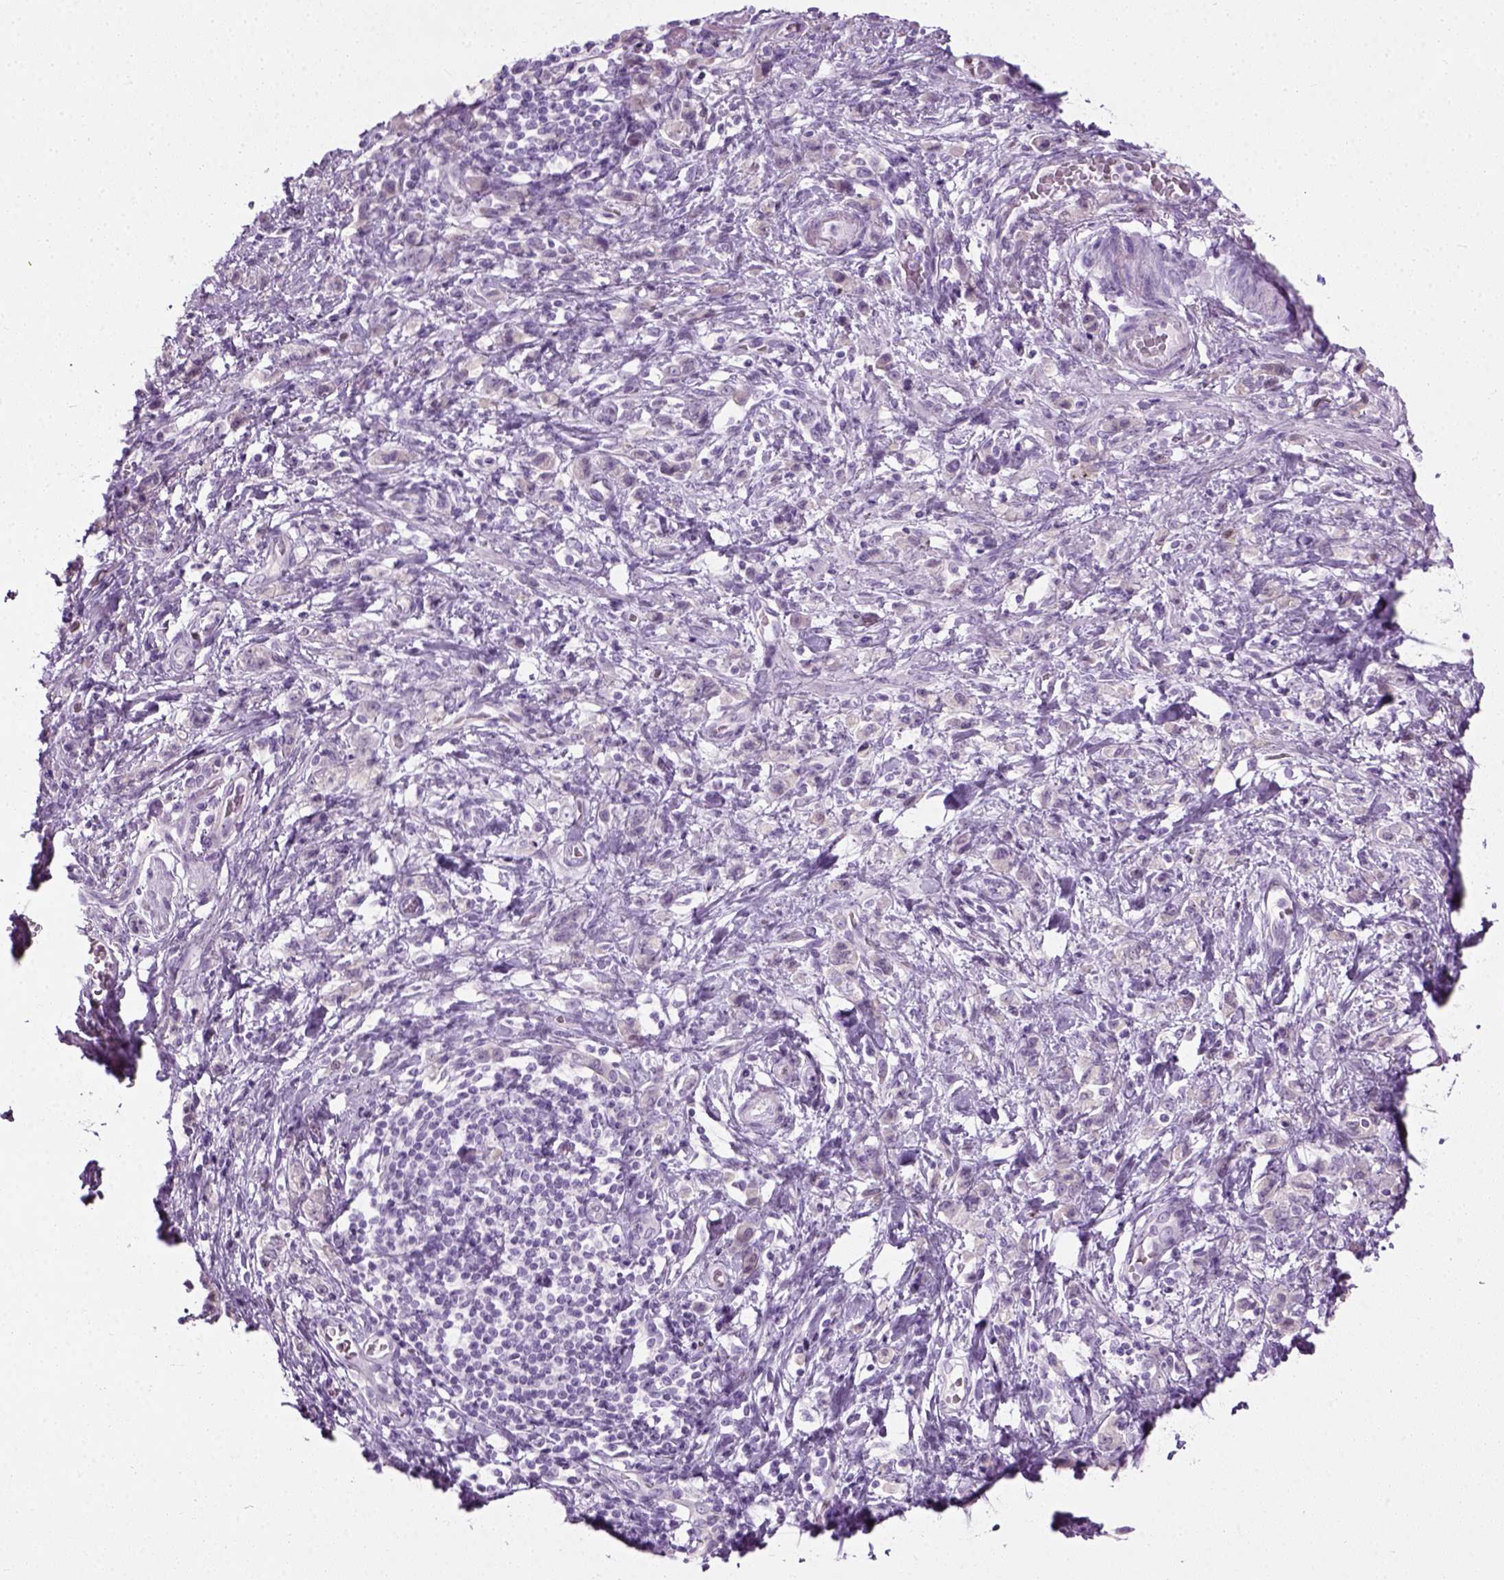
{"staining": {"intensity": "negative", "quantity": "none", "location": "none"}, "tissue": "stomach cancer", "cell_type": "Tumor cells", "image_type": "cancer", "snomed": [{"axis": "morphology", "description": "Adenocarcinoma, NOS"}, {"axis": "topography", "description": "Stomach"}], "caption": "IHC micrograph of neoplastic tissue: stomach cancer stained with DAB demonstrates no significant protein positivity in tumor cells.", "gene": "CIBAR2", "patient": {"sex": "male", "age": 77}}